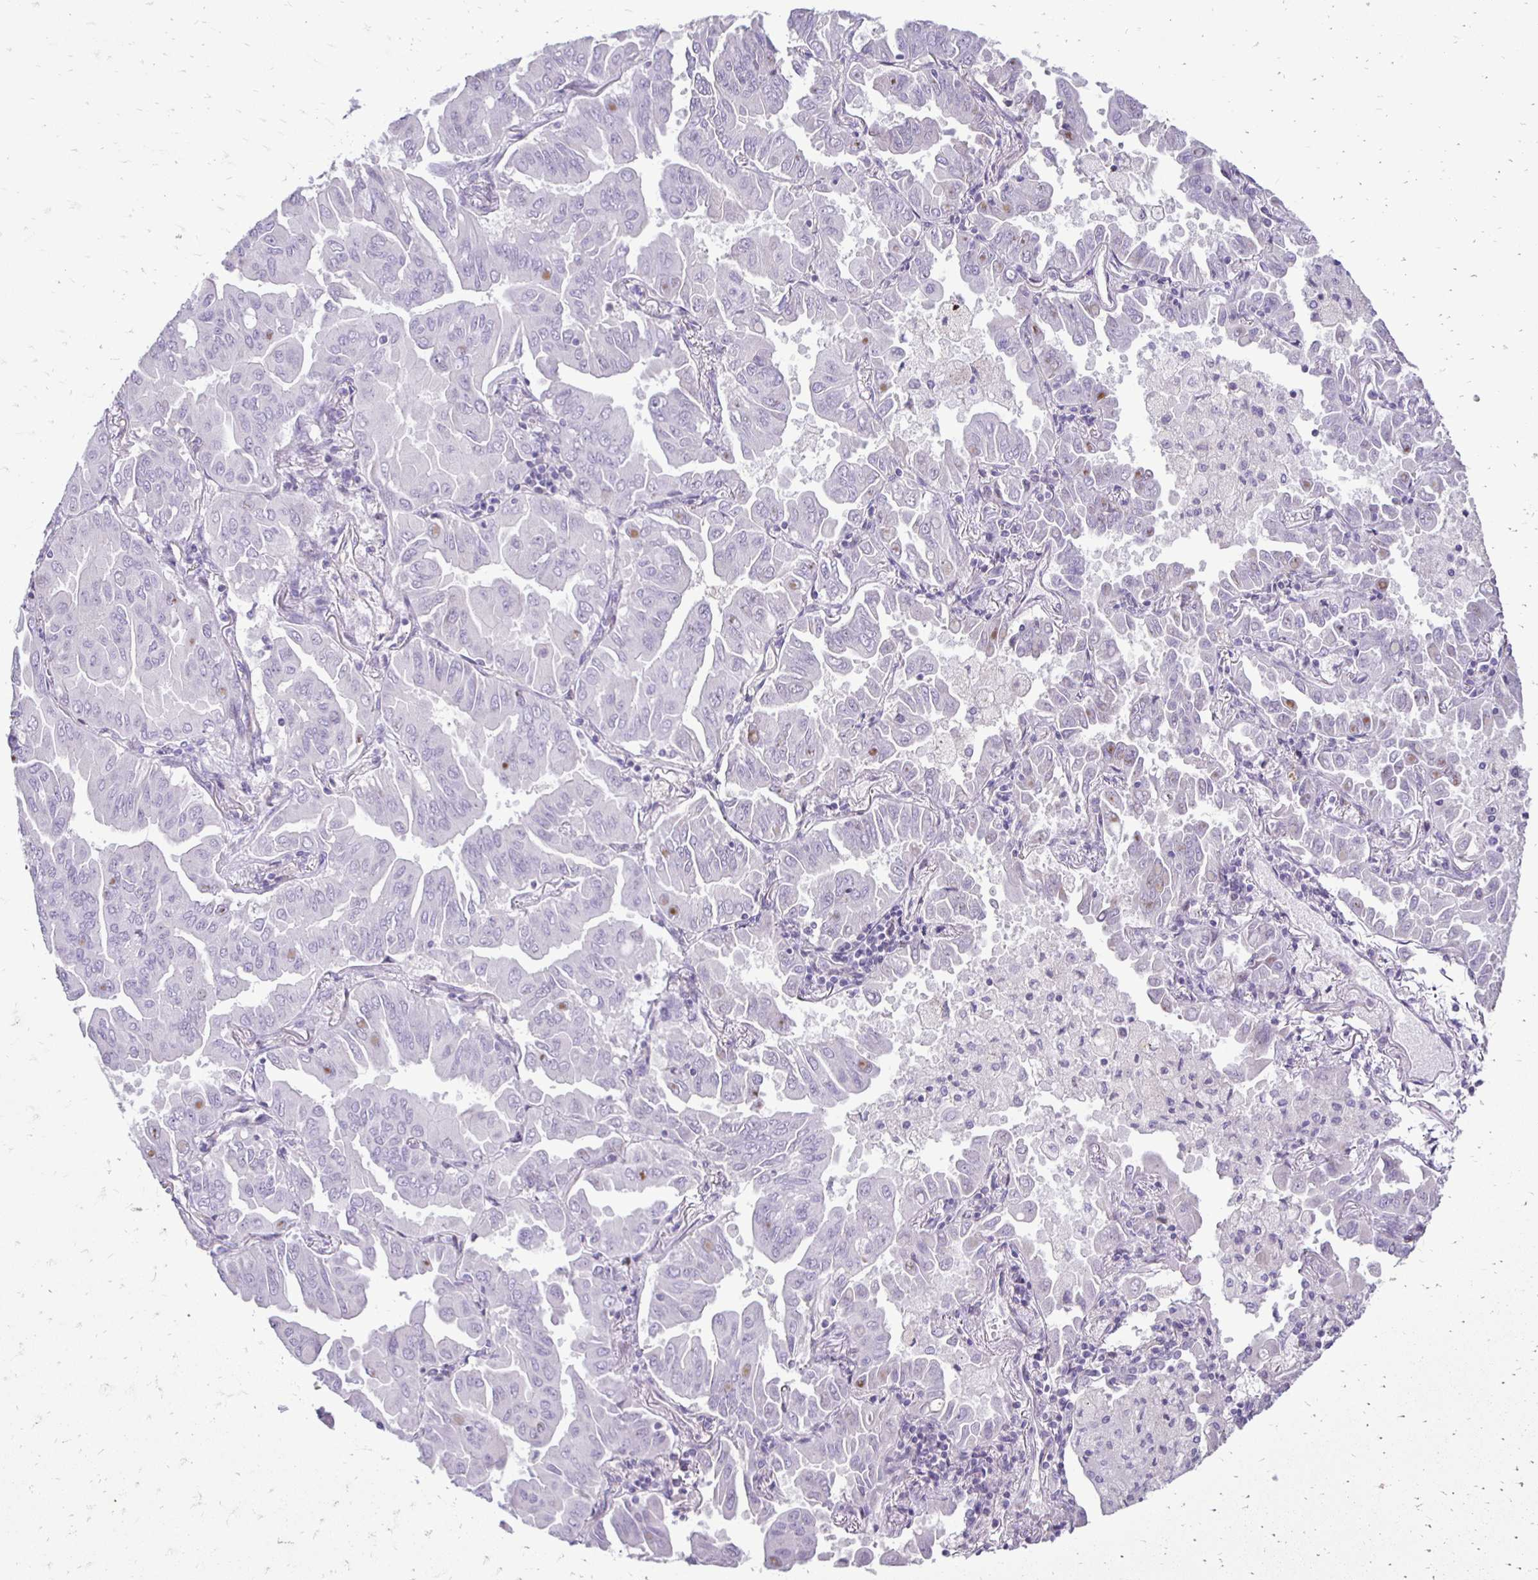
{"staining": {"intensity": "negative", "quantity": "none", "location": "none"}, "tissue": "lung cancer", "cell_type": "Tumor cells", "image_type": "cancer", "snomed": [{"axis": "morphology", "description": "Adenocarcinoma, NOS"}, {"axis": "topography", "description": "Lung"}], "caption": "This is an immunohistochemistry (IHC) photomicrograph of human adenocarcinoma (lung). There is no positivity in tumor cells.", "gene": "GAS2", "patient": {"sex": "male", "age": 64}}